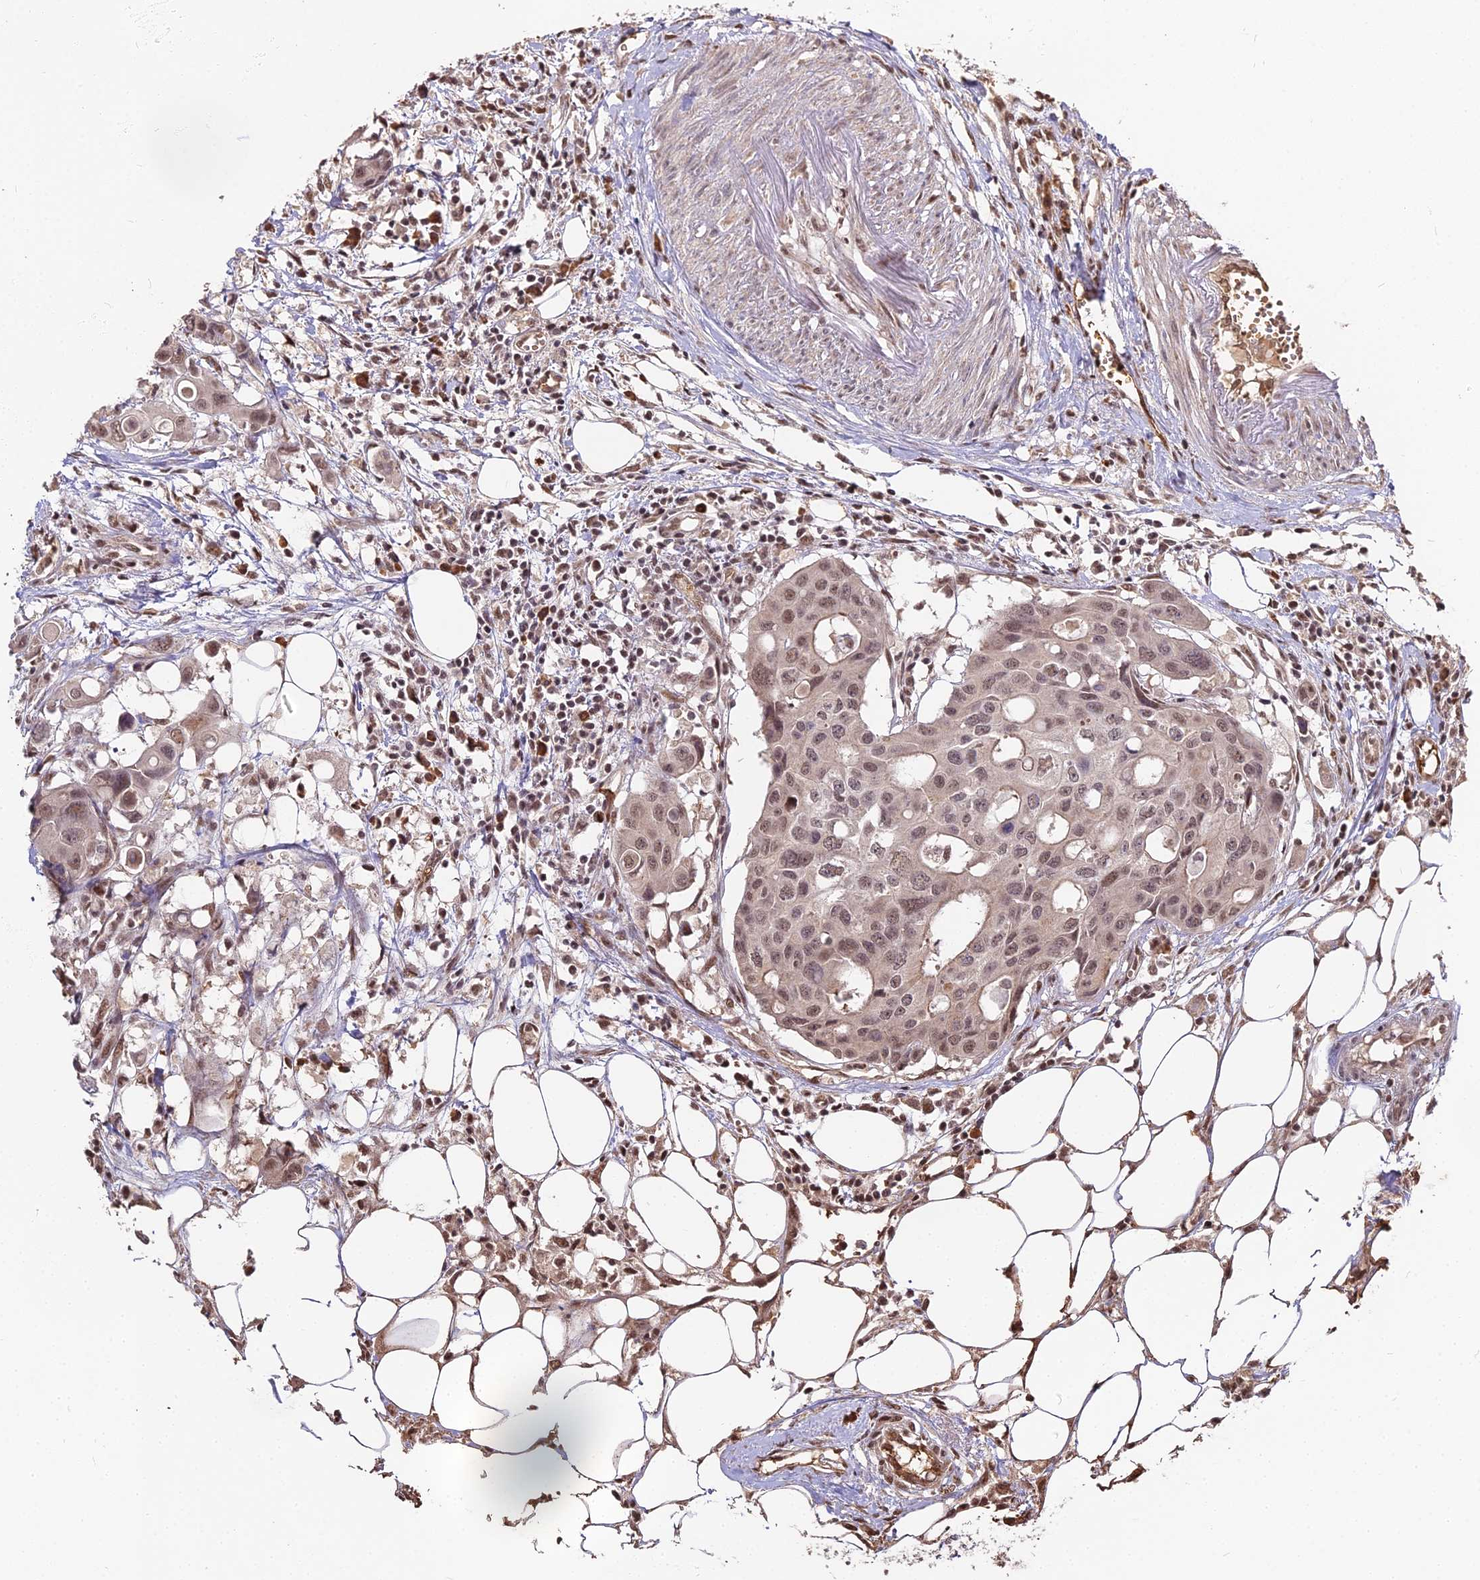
{"staining": {"intensity": "weak", "quantity": ">75%", "location": "nuclear"}, "tissue": "colorectal cancer", "cell_type": "Tumor cells", "image_type": "cancer", "snomed": [{"axis": "morphology", "description": "Adenocarcinoma, NOS"}, {"axis": "topography", "description": "Colon"}], "caption": "Tumor cells demonstrate low levels of weak nuclear positivity in approximately >75% of cells in colorectal cancer (adenocarcinoma).", "gene": "ZDBF2", "patient": {"sex": "male", "age": 77}}